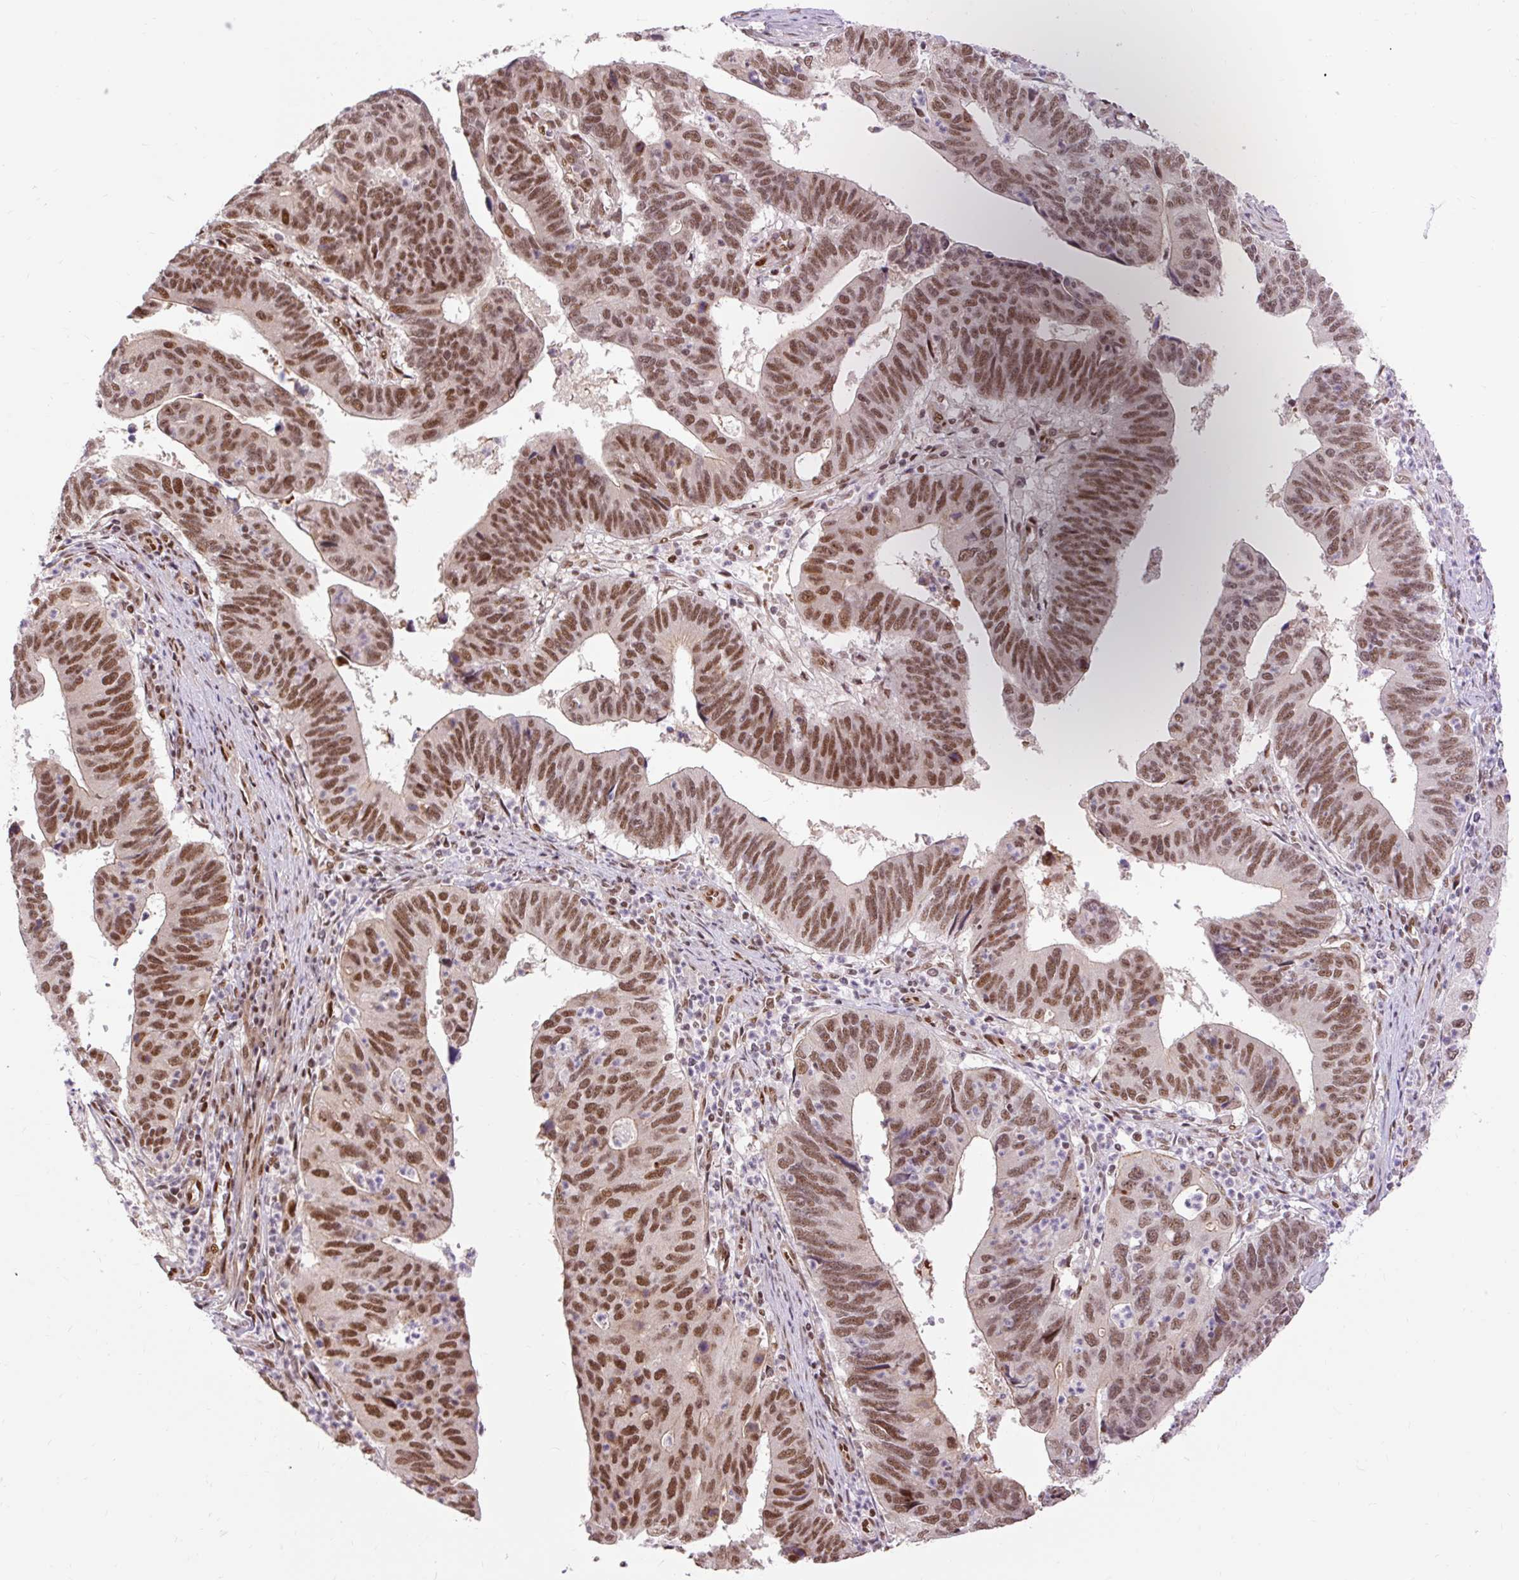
{"staining": {"intensity": "moderate", "quantity": ">75%", "location": "nuclear"}, "tissue": "stomach cancer", "cell_type": "Tumor cells", "image_type": "cancer", "snomed": [{"axis": "morphology", "description": "Adenocarcinoma, NOS"}, {"axis": "topography", "description": "Stomach"}], "caption": "Stomach cancer (adenocarcinoma) was stained to show a protein in brown. There is medium levels of moderate nuclear staining in approximately >75% of tumor cells. The staining is performed using DAB brown chromogen to label protein expression. The nuclei are counter-stained blue using hematoxylin.", "gene": "MECOM", "patient": {"sex": "male", "age": 59}}